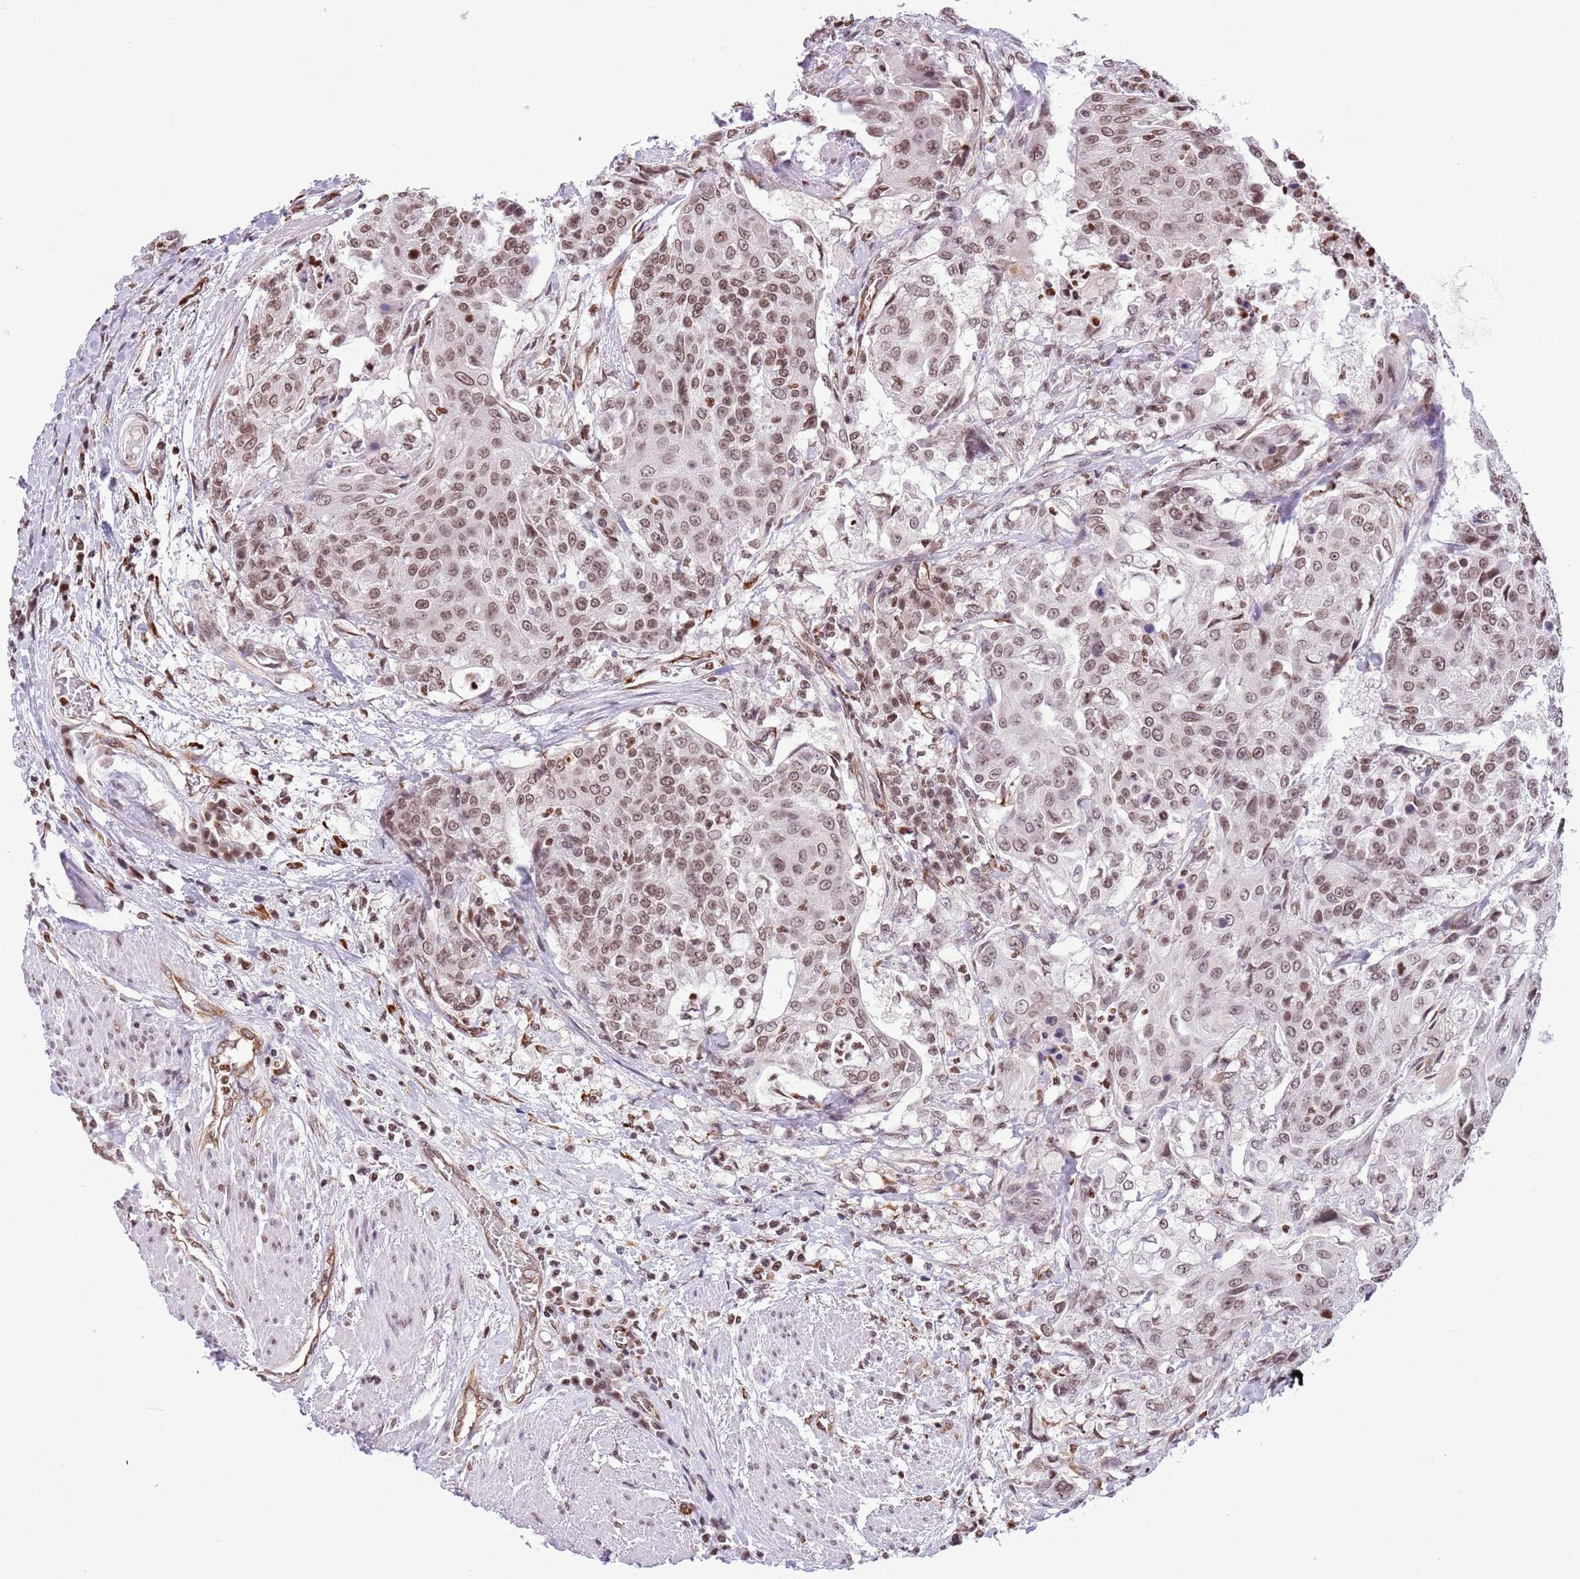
{"staining": {"intensity": "moderate", "quantity": ">75%", "location": "nuclear"}, "tissue": "urothelial cancer", "cell_type": "Tumor cells", "image_type": "cancer", "snomed": [{"axis": "morphology", "description": "Urothelial carcinoma, High grade"}, {"axis": "topography", "description": "Urinary bladder"}], "caption": "Immunohistochemical staining of human urothelial cancer exhibits medium levels of moderate nuclear protein staining in about >75% of tumor cells.", "gene": "NRIP1", "patient": {"sex": "female", "age": 63}}